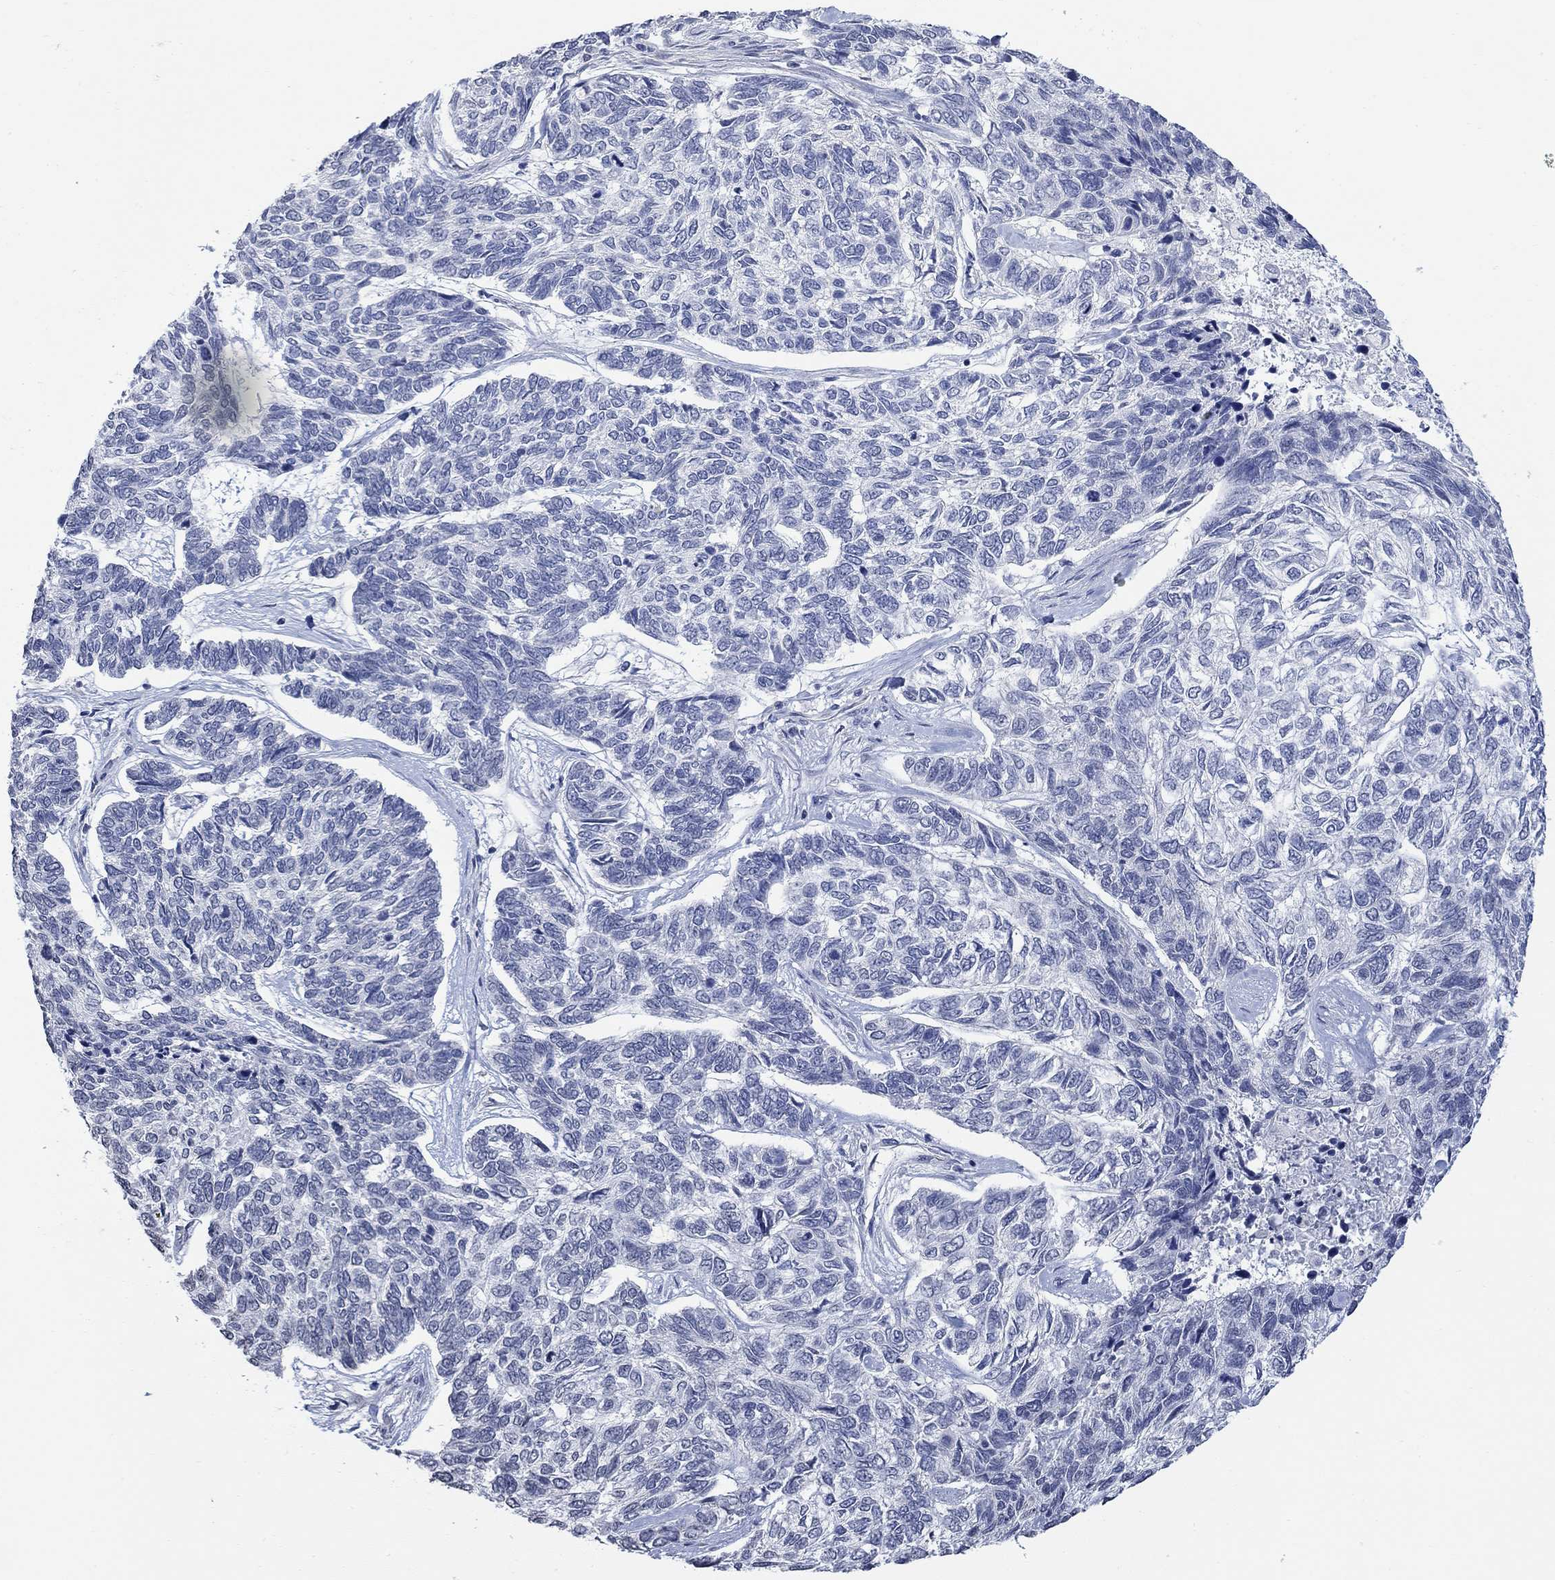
{"staining": {"intensity": "negative", "quantity": "none", "location": "none"}, "tissue": "skin cancer", "cell_type": "Tumor cells", "image_type": "cancer", "snomed": [{"axis": "morphology", "description": "Basal cell carcinoma"}, {"axis": "topography", "description": "Skin"}], "caption": "Immunohistochemistry photomicrograph of human skin basal cell carcinoma stained for a protein (brown), which shows no staining in tumor cells. (DAB (3,3'-diaminobenzidine) IHC, high magnification).", "gene": "TMEM255A", "patient": {"sex": "female", "age": 65}}